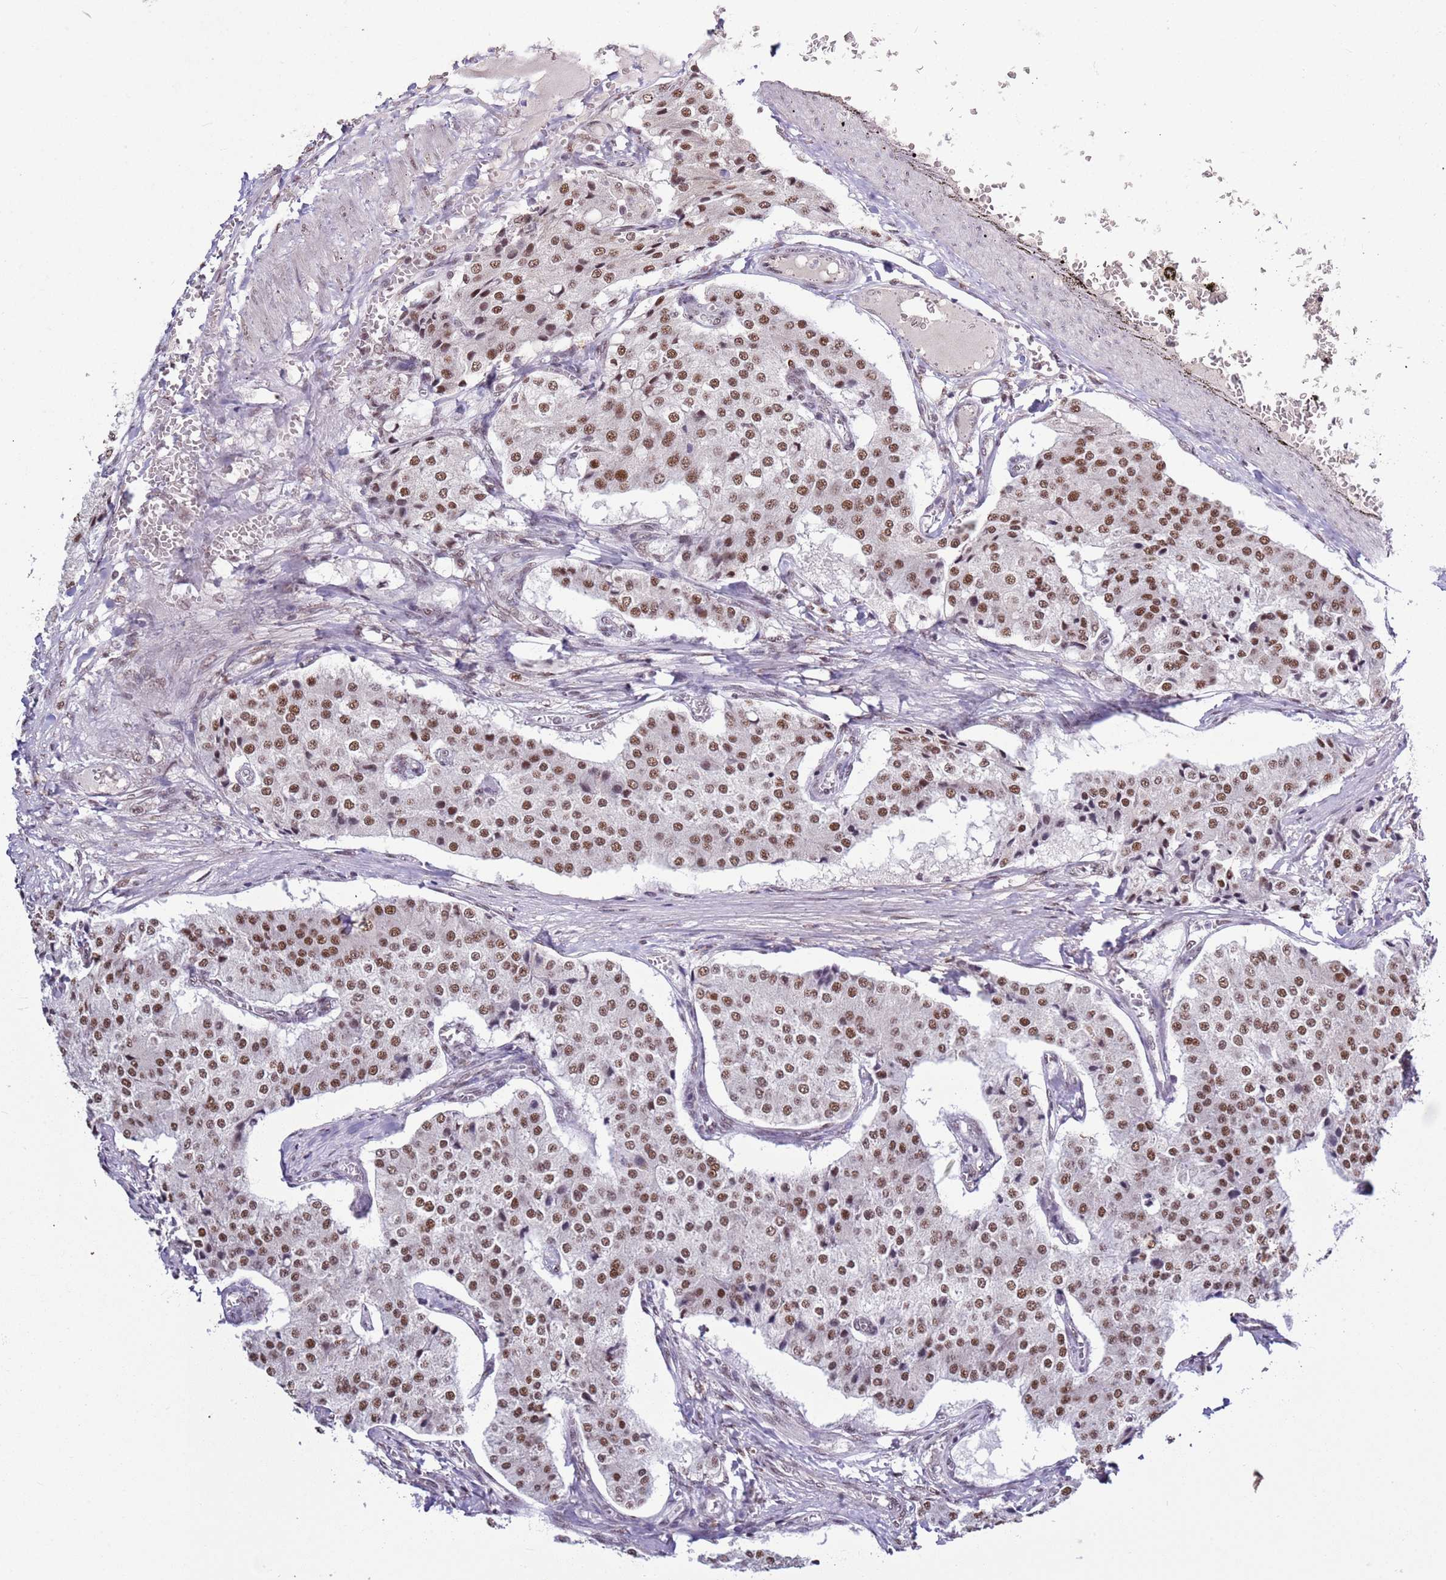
{"staining": {"intensity": "moderate", "quantity": ">75%", "location": "nuclear"}, "tissue": "carcinoid", "cell_type": "Tumor cells", "image_type": "cancer", "snomed": [{"axis": "morphology", "description": "Carcinoid, malignant, NOS"}, {"axis": "topography", "description": "Colon"}], "caption": "A histopathology image showing moderate nuclear staining in approximately >75% of tumor cells in malignant carcinoid, as visualized by brown immunohistochemical staining.", "gene": "AKAP8L", "patient": {"sex": "female", "age": 52}}